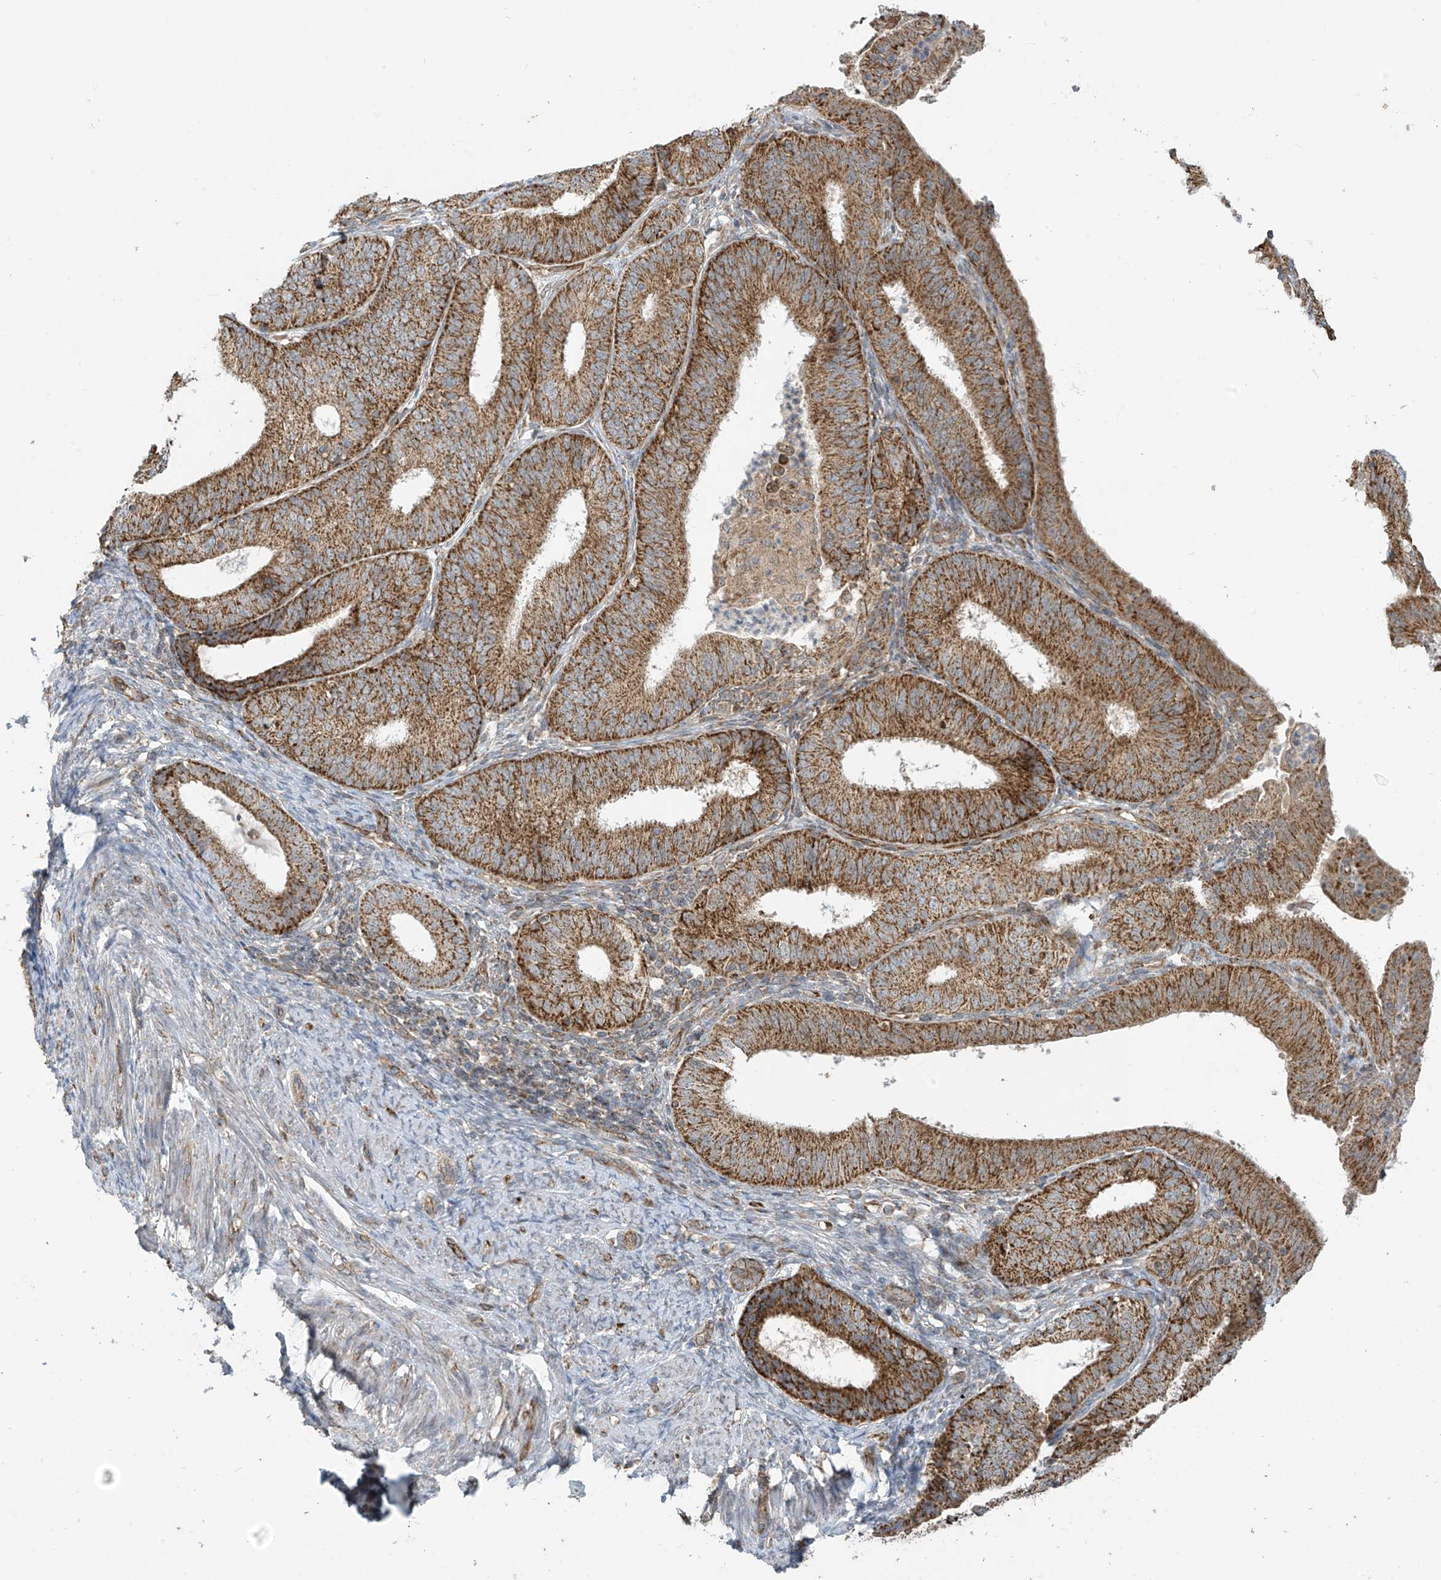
{"staining": {"intensity": "moderate", "quantity": ">75%", "location": "cytoplasmic/membranous"}, "tissue": "endometrial cancer", "cell_type": "Tumor cells", "image_type": "cancer", "snomed": [{"axis": "morphology", "description": "Adenocarcinoma, NOS"}, {"axis": "topography", "description": "Endometrium"}], "caption": "Adenocarcinoma (endometrial) stained with a protein marker exhibits moderate staining in tumor cells.", "gene": "METTL6", "patient": {"sex": "female", "age": 51}}